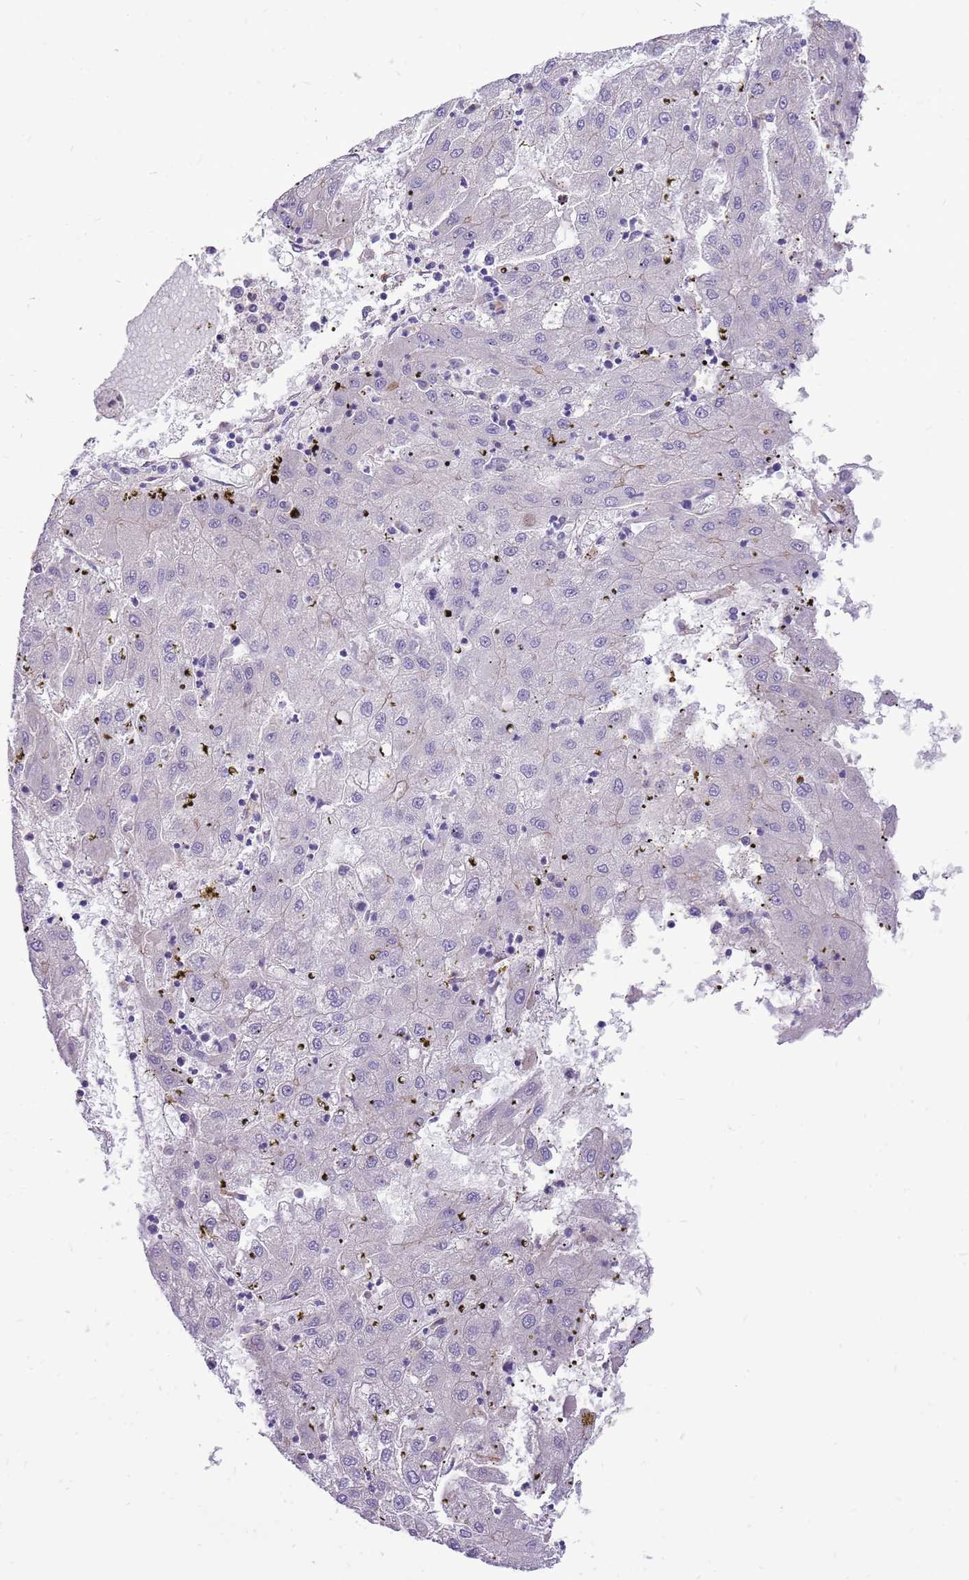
{"staining": {"intensity": "negative", "quantity": "none", "location": "none"}, "tissue": "liver cancer", "cell_type": "Tumor cells", "image_type": "cancer", "snomed": [{"axis": "morphology", "description": "Carcinoma, Hepatocellular, NOS"}, {"axis": "topography", "description": "Liver"}], "caption": "Liver hepatocellular carcinoma stained for a protein using IHC shows no staining tumor cells.", "gene": "NTN4", "patient": {"sex": "male", "age": 72}}